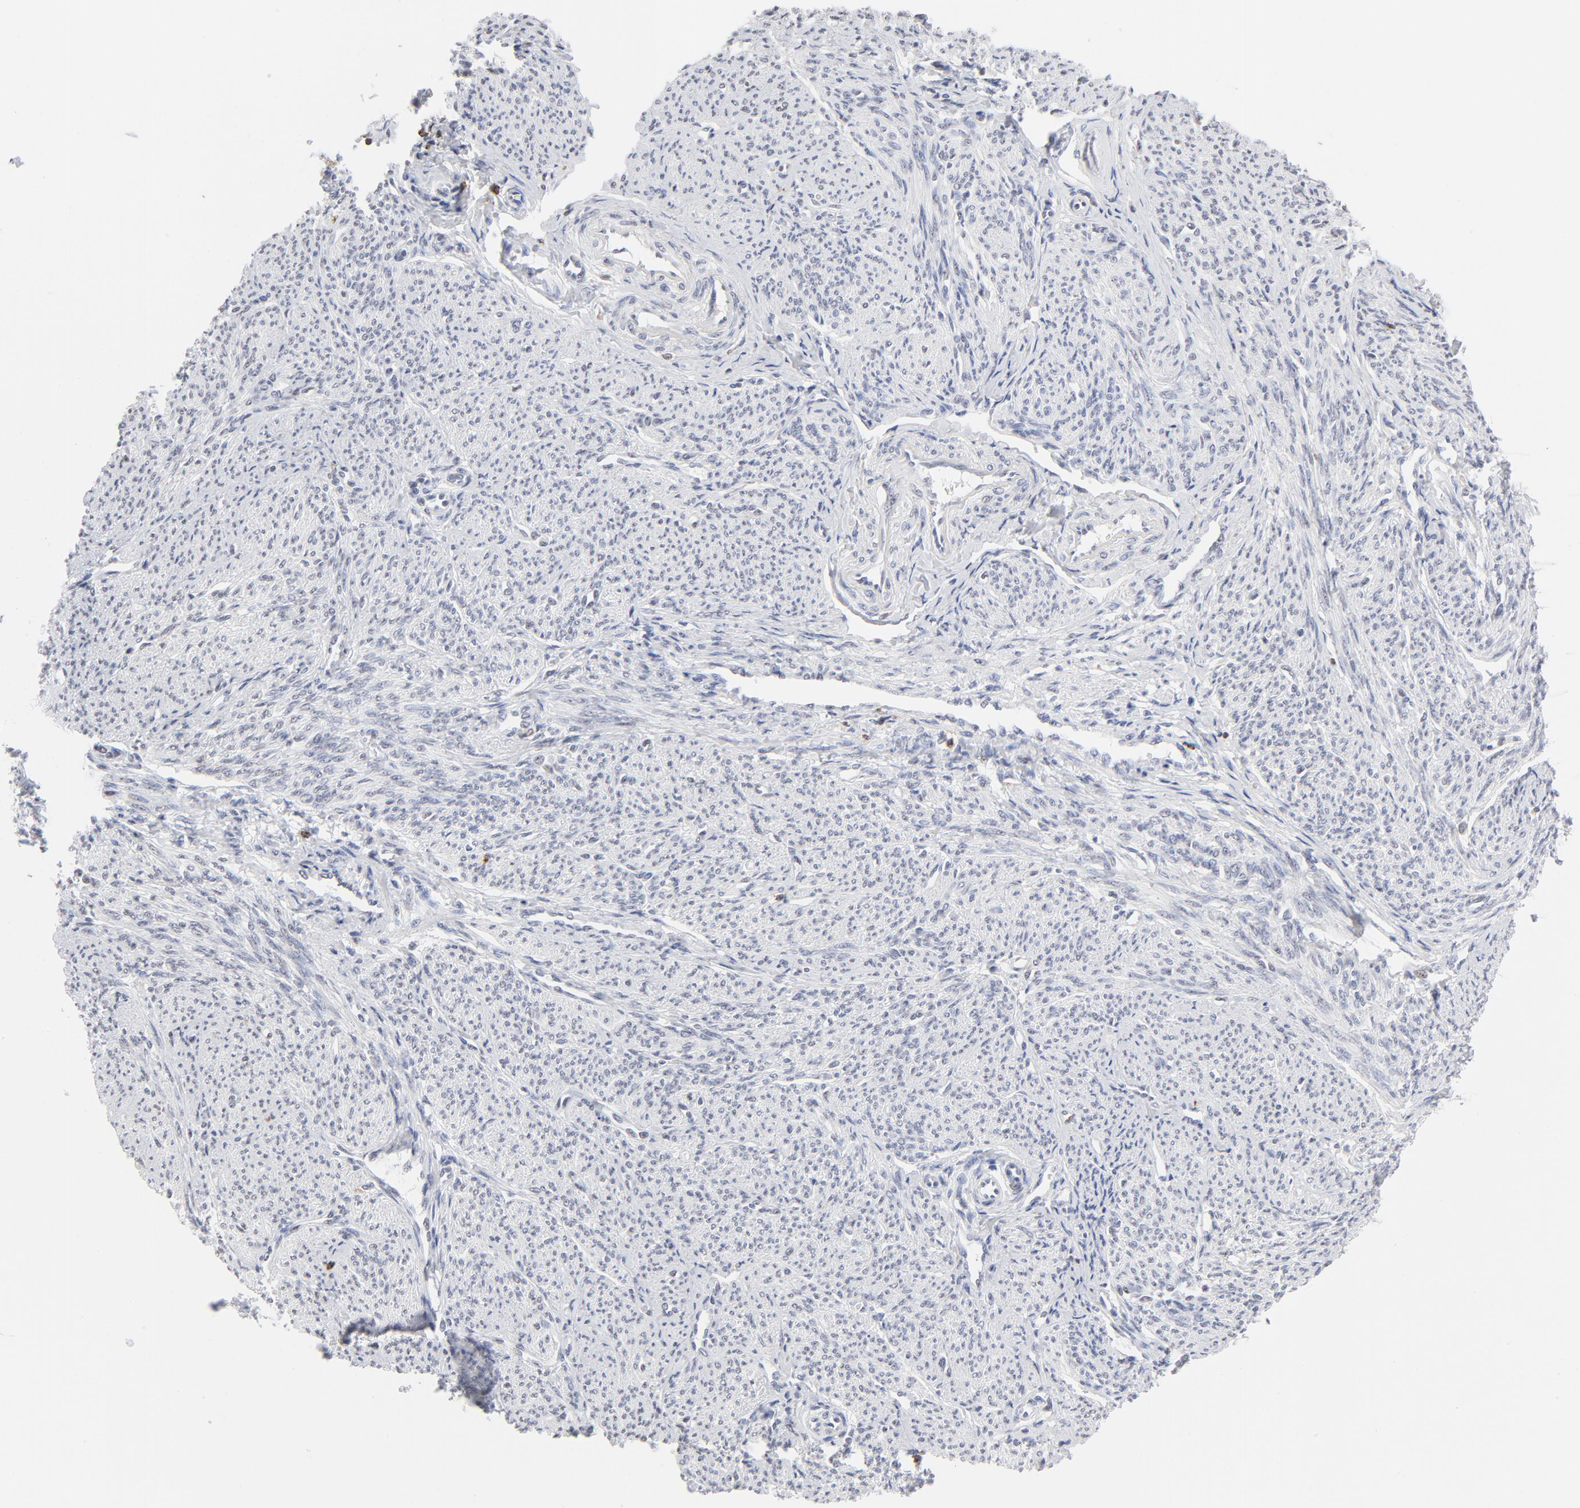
{"staining": {"intensity": "negative", "quantity": "none", "location": "none"}, "tissue": "smooth muscle", "cell_type": "Smooth muscle cells", "image_type": "normal", "snomed": [{"axis": "morphology", "description": "Normal tissue, NOS"}, {"axis": "topography", "description": "Smooth muscle"}], "caption": "A histopathology image of smooth muscle stained for a protein displays no brown staining in smooth muscle cells. Brightfield microscopy of IHC stained with DAB (3,3'-diaminobenzidine) (brown) and hematoxylin (blue), captured at high magnification.", "gene": "CD2", "patient": {"sex": "female", "age": 65}}